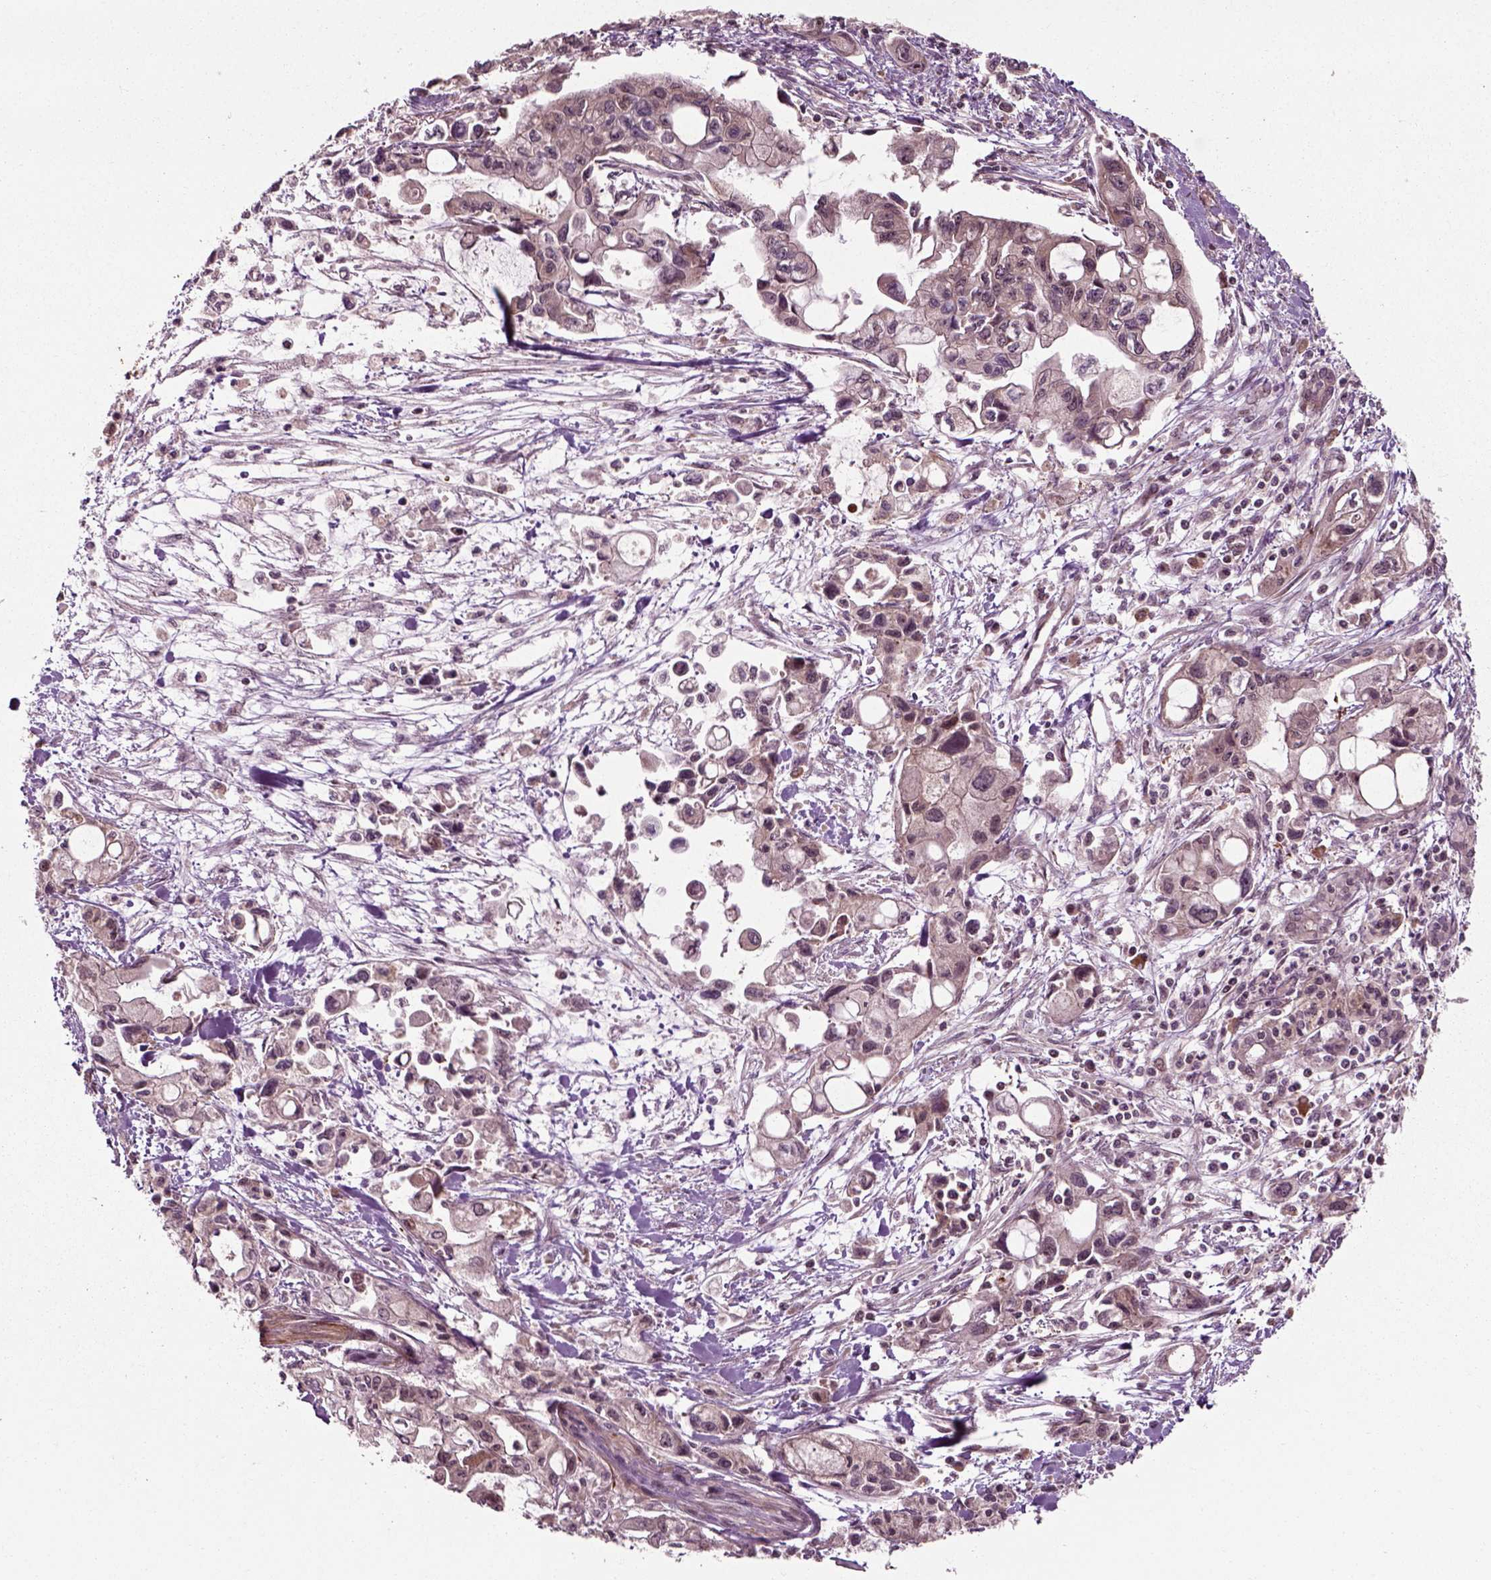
{"staining": {"intensity": "negative", "quantity": "none", "location": "none"}, "tissue": "pancreatic cancer", "cell_type": "Tumor cells", "image_type": "cancer", "snomed": [{"axis": "morphology", "description": "Adenocarcinoma, NOS"}, {"axis": "topography", "description": "Pancreas"}], "caption": "IHC of pancreatic cancer (adenocarcinoma) shows no positivity in tumor cells.", "gene": "PLCD3", "patient": {"sex": "female", "age": 61}}